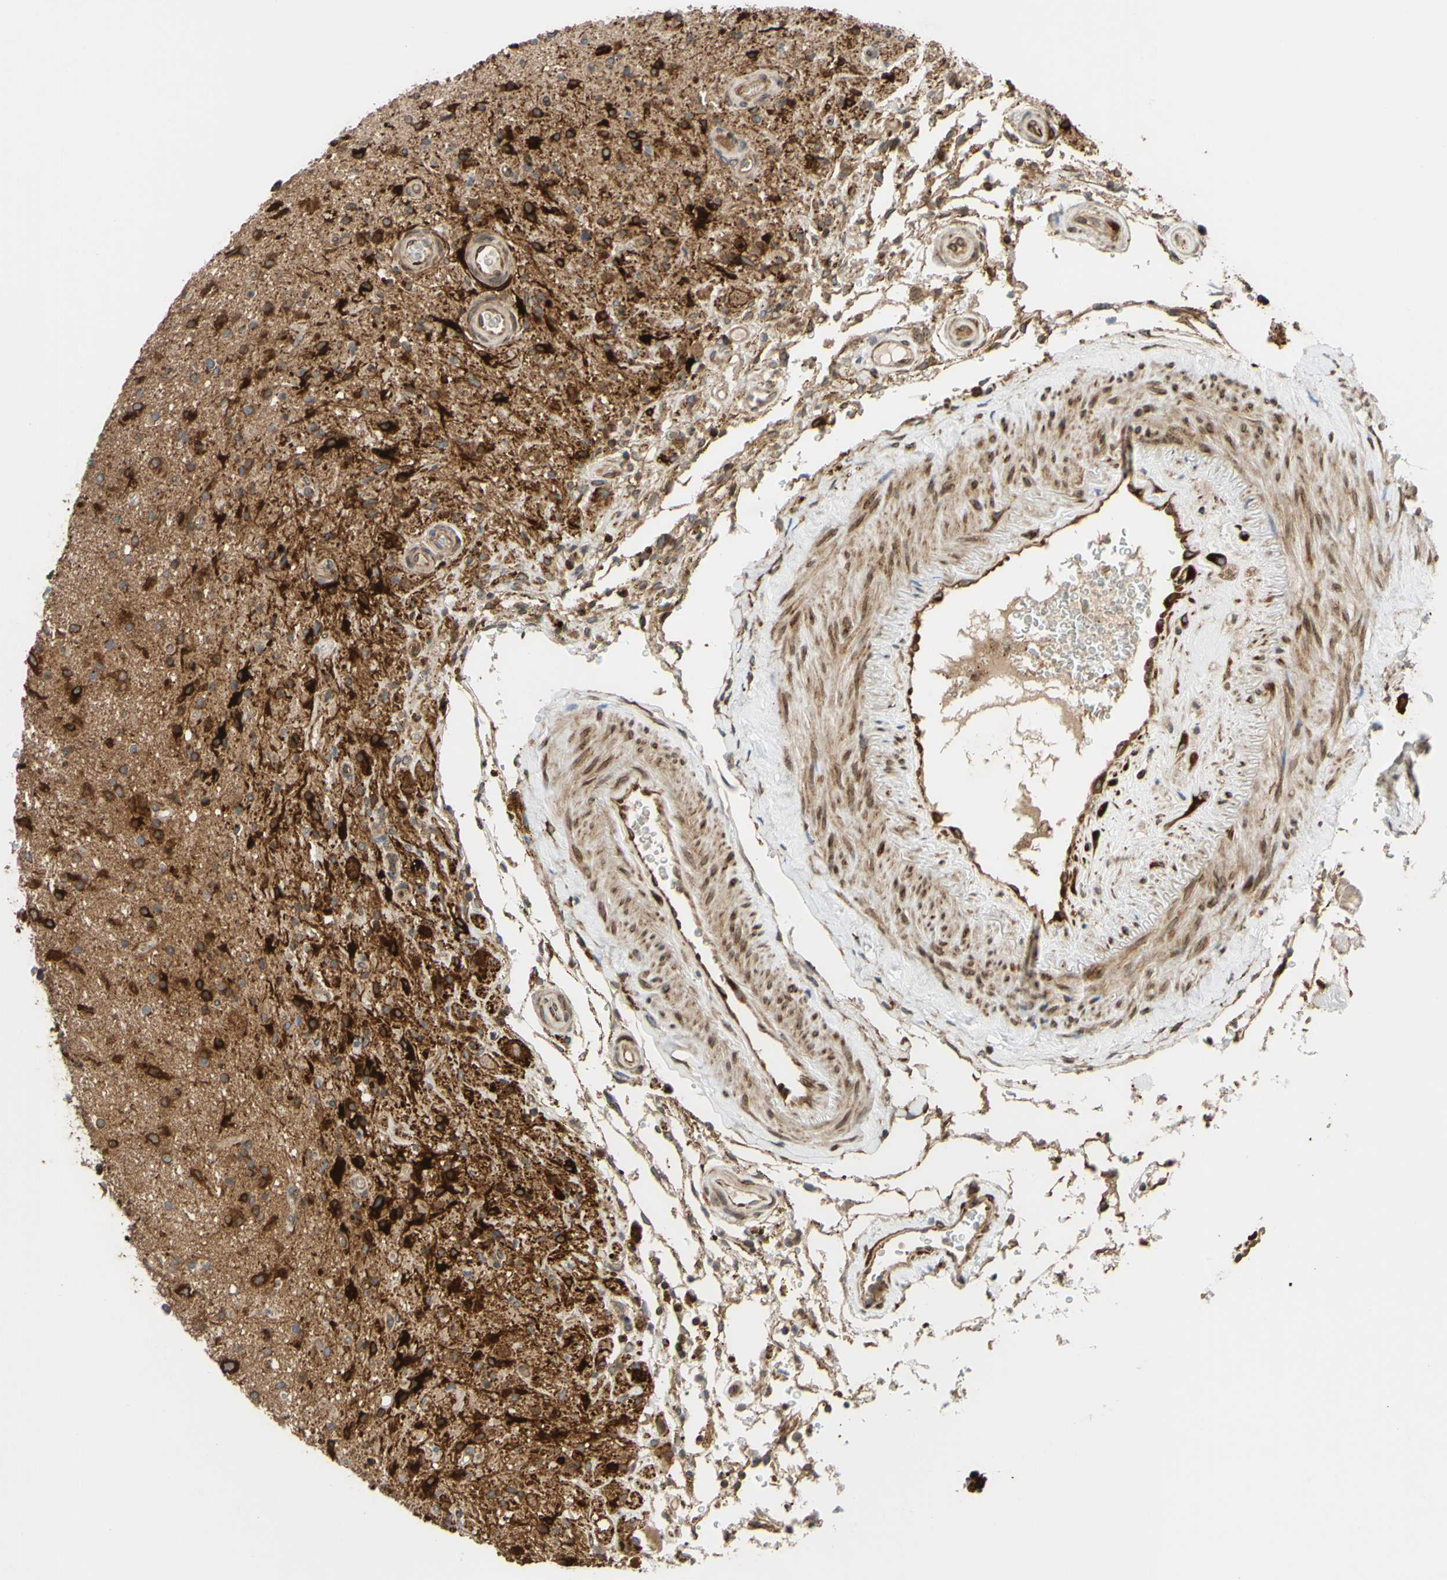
{"staining": {"intensity": "strong", "quantity": ">75%", "location": "cytoplasmic/membranous"}, "tissue": "glioma", "cell_type": "Tumor cells", "image_type": "cancer", "snomed": [{"axis": "morphology", "description": "Glioma, malignant, High grade"}, {"axis": "topography", "description": "Brain"}], "caption": "Immunohistochemistry (IHC) (DAB) staining of malignant high-grade glioma displays strong cytoplasmic/membranous protein positivity in approximately >75% of tumor cells.", "gene": "PRAF2", "patient": {"sex": "male", "age": 33}}